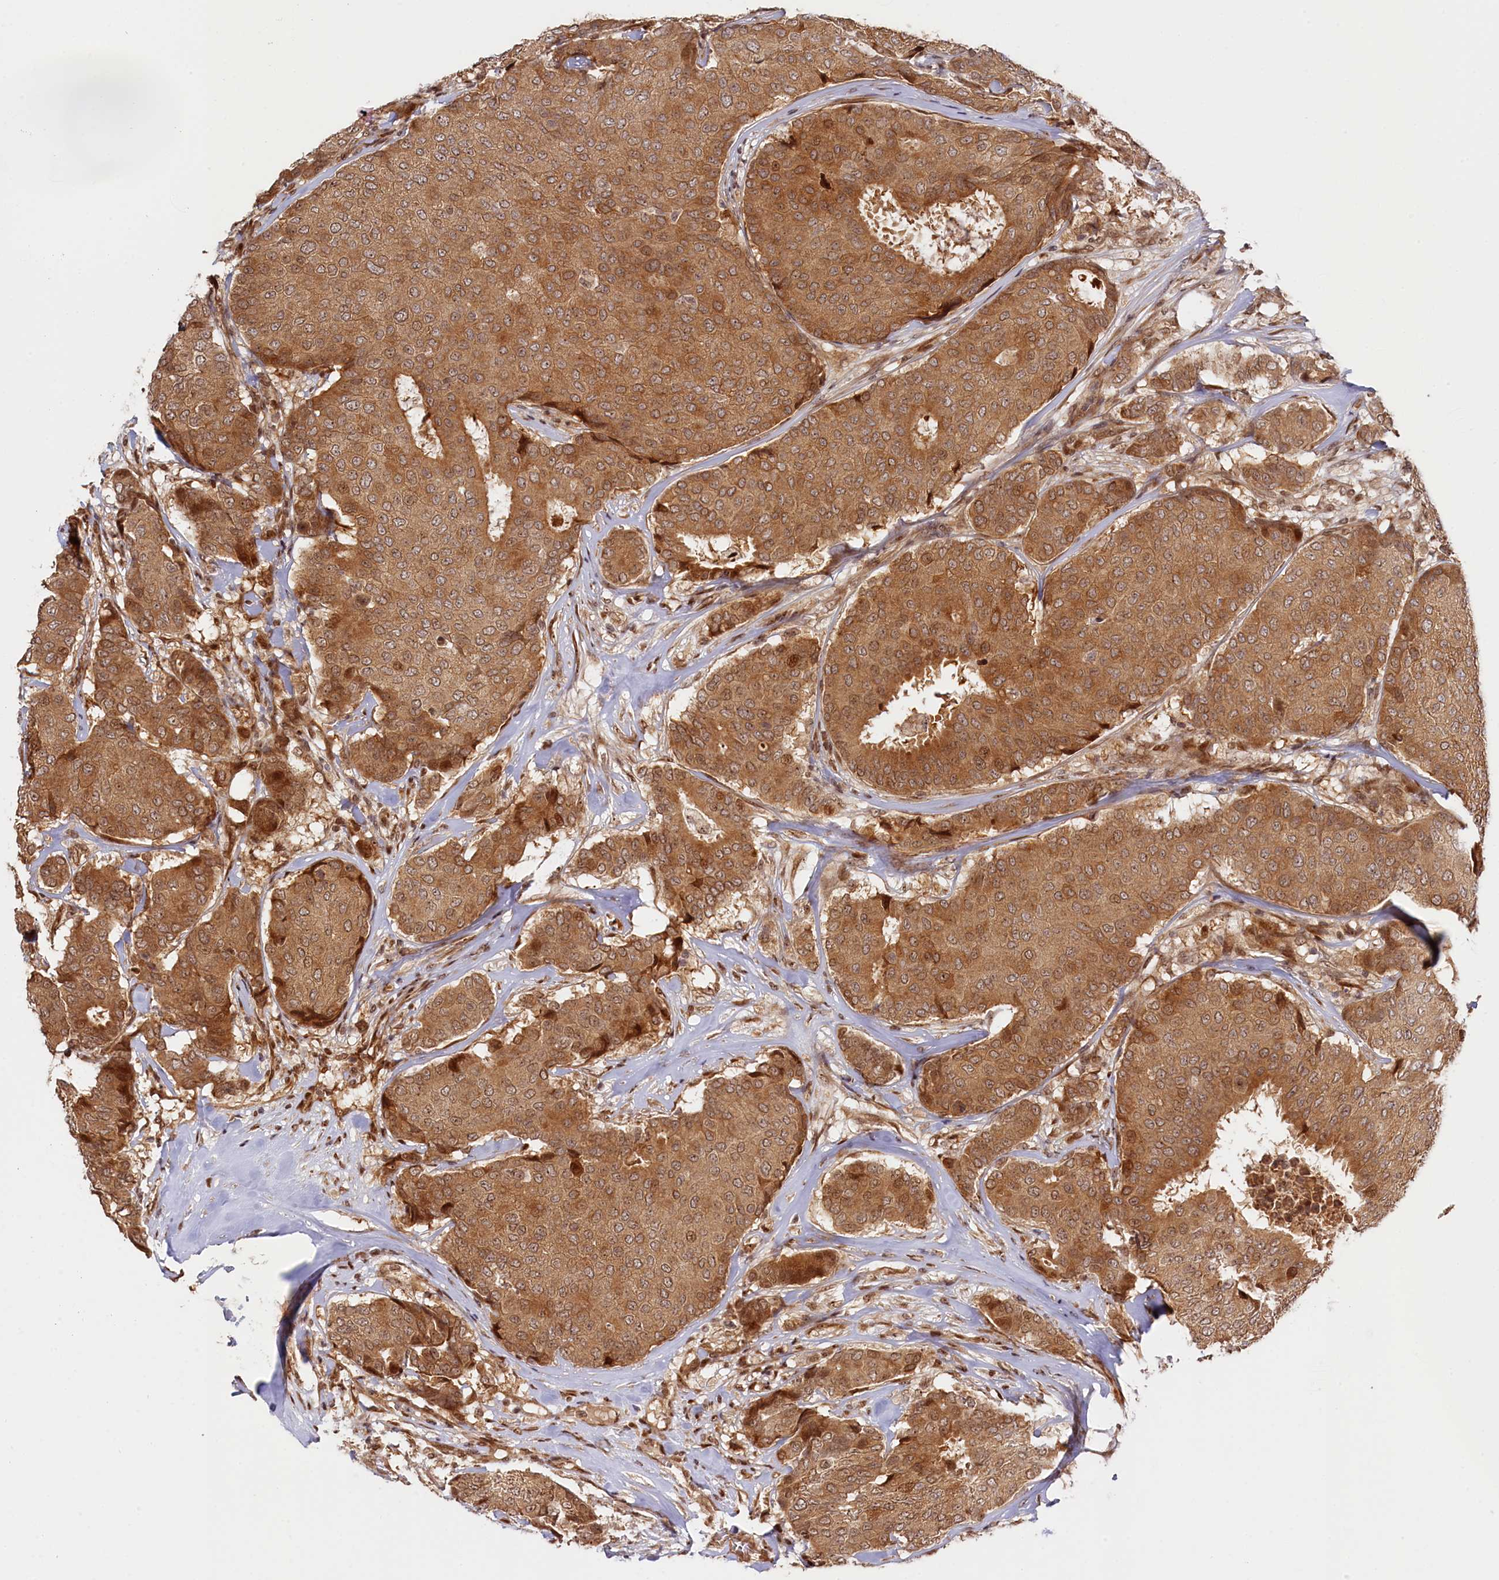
{"staining": {"intensity": "moderate", "quantity": ">75%", "location": "cytoplasmic/membranous,nuclear"}, "tissue": "breast cancer", "cell_type": "Tumor cells", "image_type": "cancer", "snomed": [{"axis": "morphology", "description": "Duct carcinoma"}, {"axis": "topography", "description": "Breast"}], "caption": "Protein staining displays moderate cytoplasmic/membranous and nuclear staining in about >75% of tumor cells in breast cancer. (Brightfield microscopy of DAB IHC at high magnification).", "gene": "ANKRD24", "patient": {"sex": "female", "age": 75}}